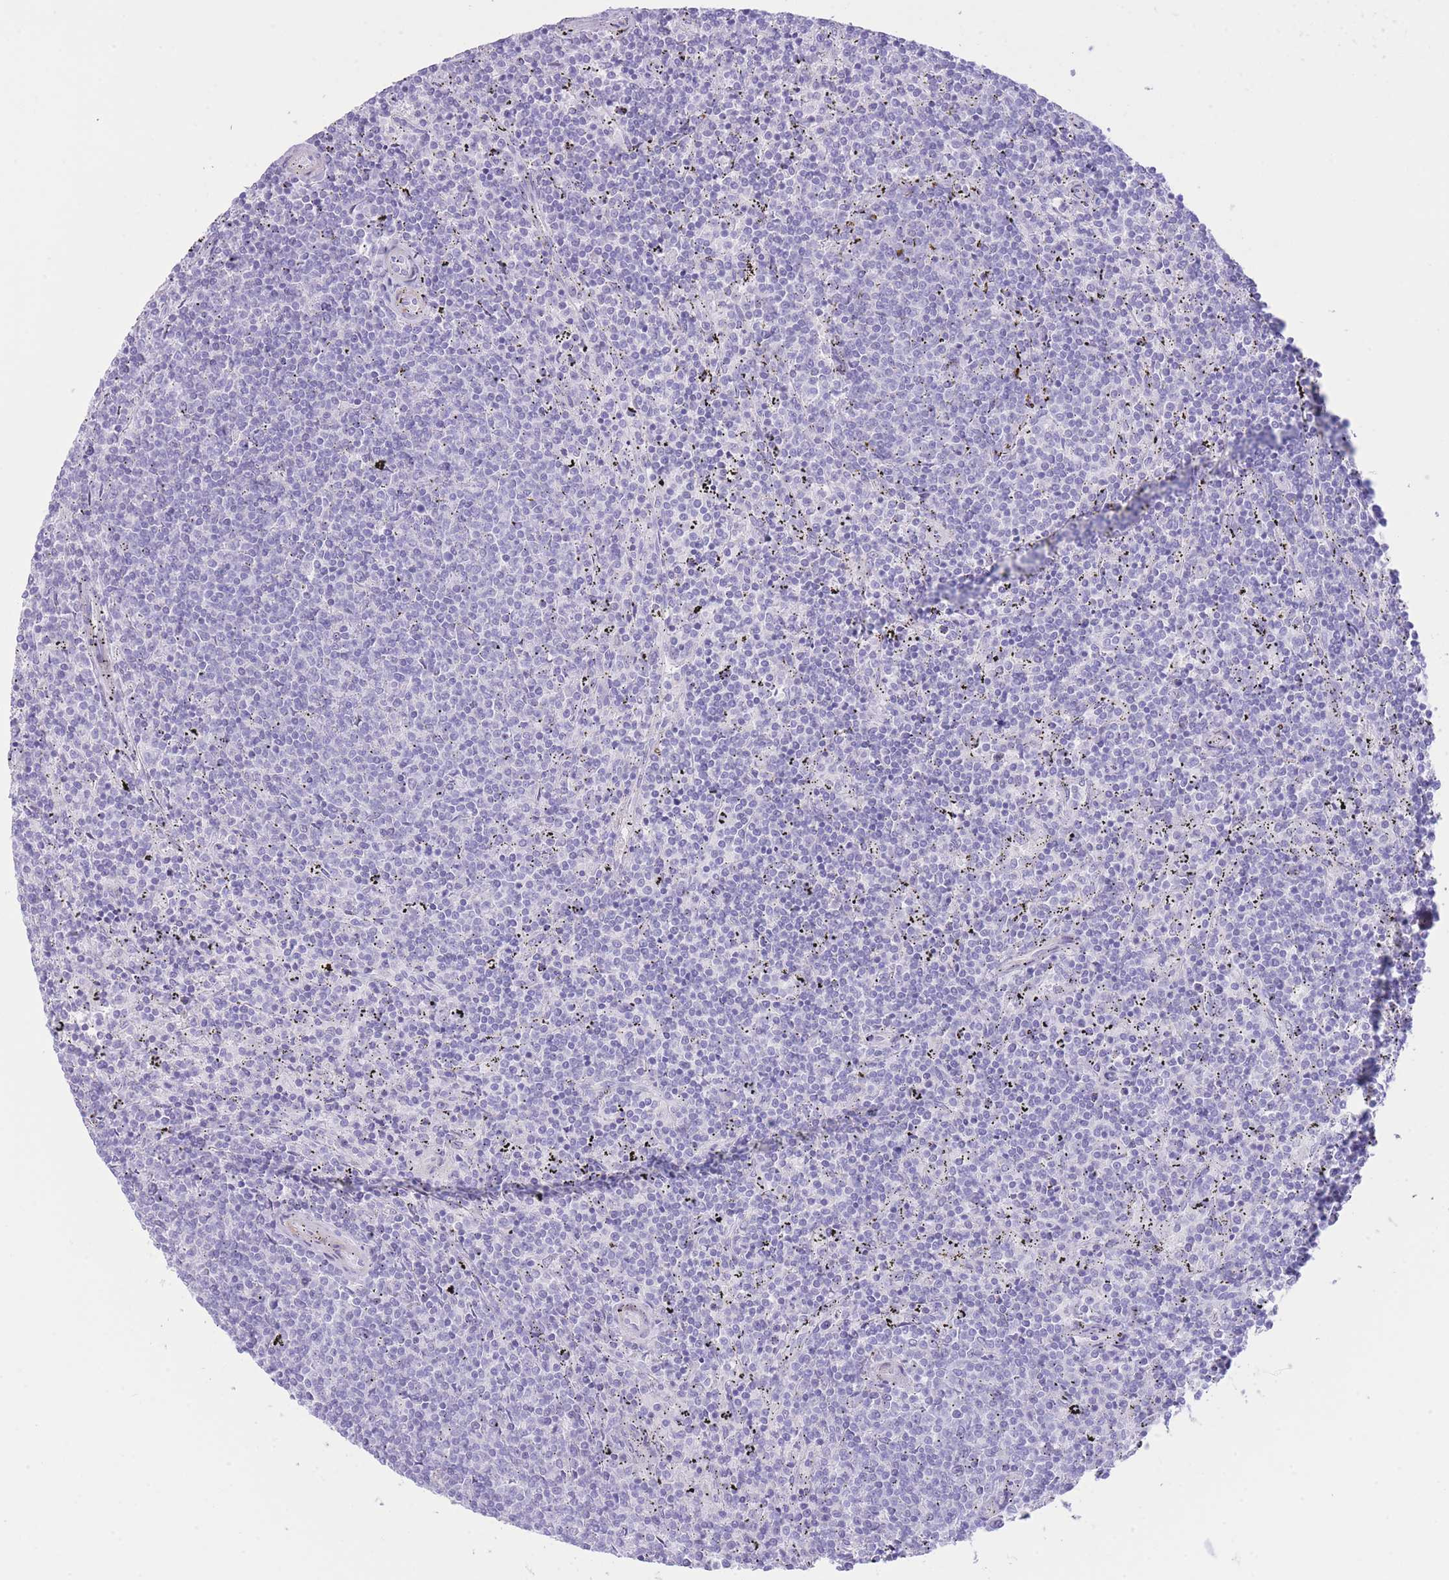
{"staining": {"intensity": "negative", "quantity": "none", "location": "none"}, "tissue": "lymphoma", "cell_type": "Tumor cells", "image_type": "cancer", "snomed": [{"axis": "morphology", "description": "Malignant lymphoma, non-Hodgkin's type, Low grade"}, {"axis": "topography", "description": "Spleen"}], "caption": "The image exhibits no staining of tumor cells in malignant lymphoma, non-Hodgkin's type (low-grade).", "gene": "VWA8", "patient": {"sex": "female", "age": 50}}